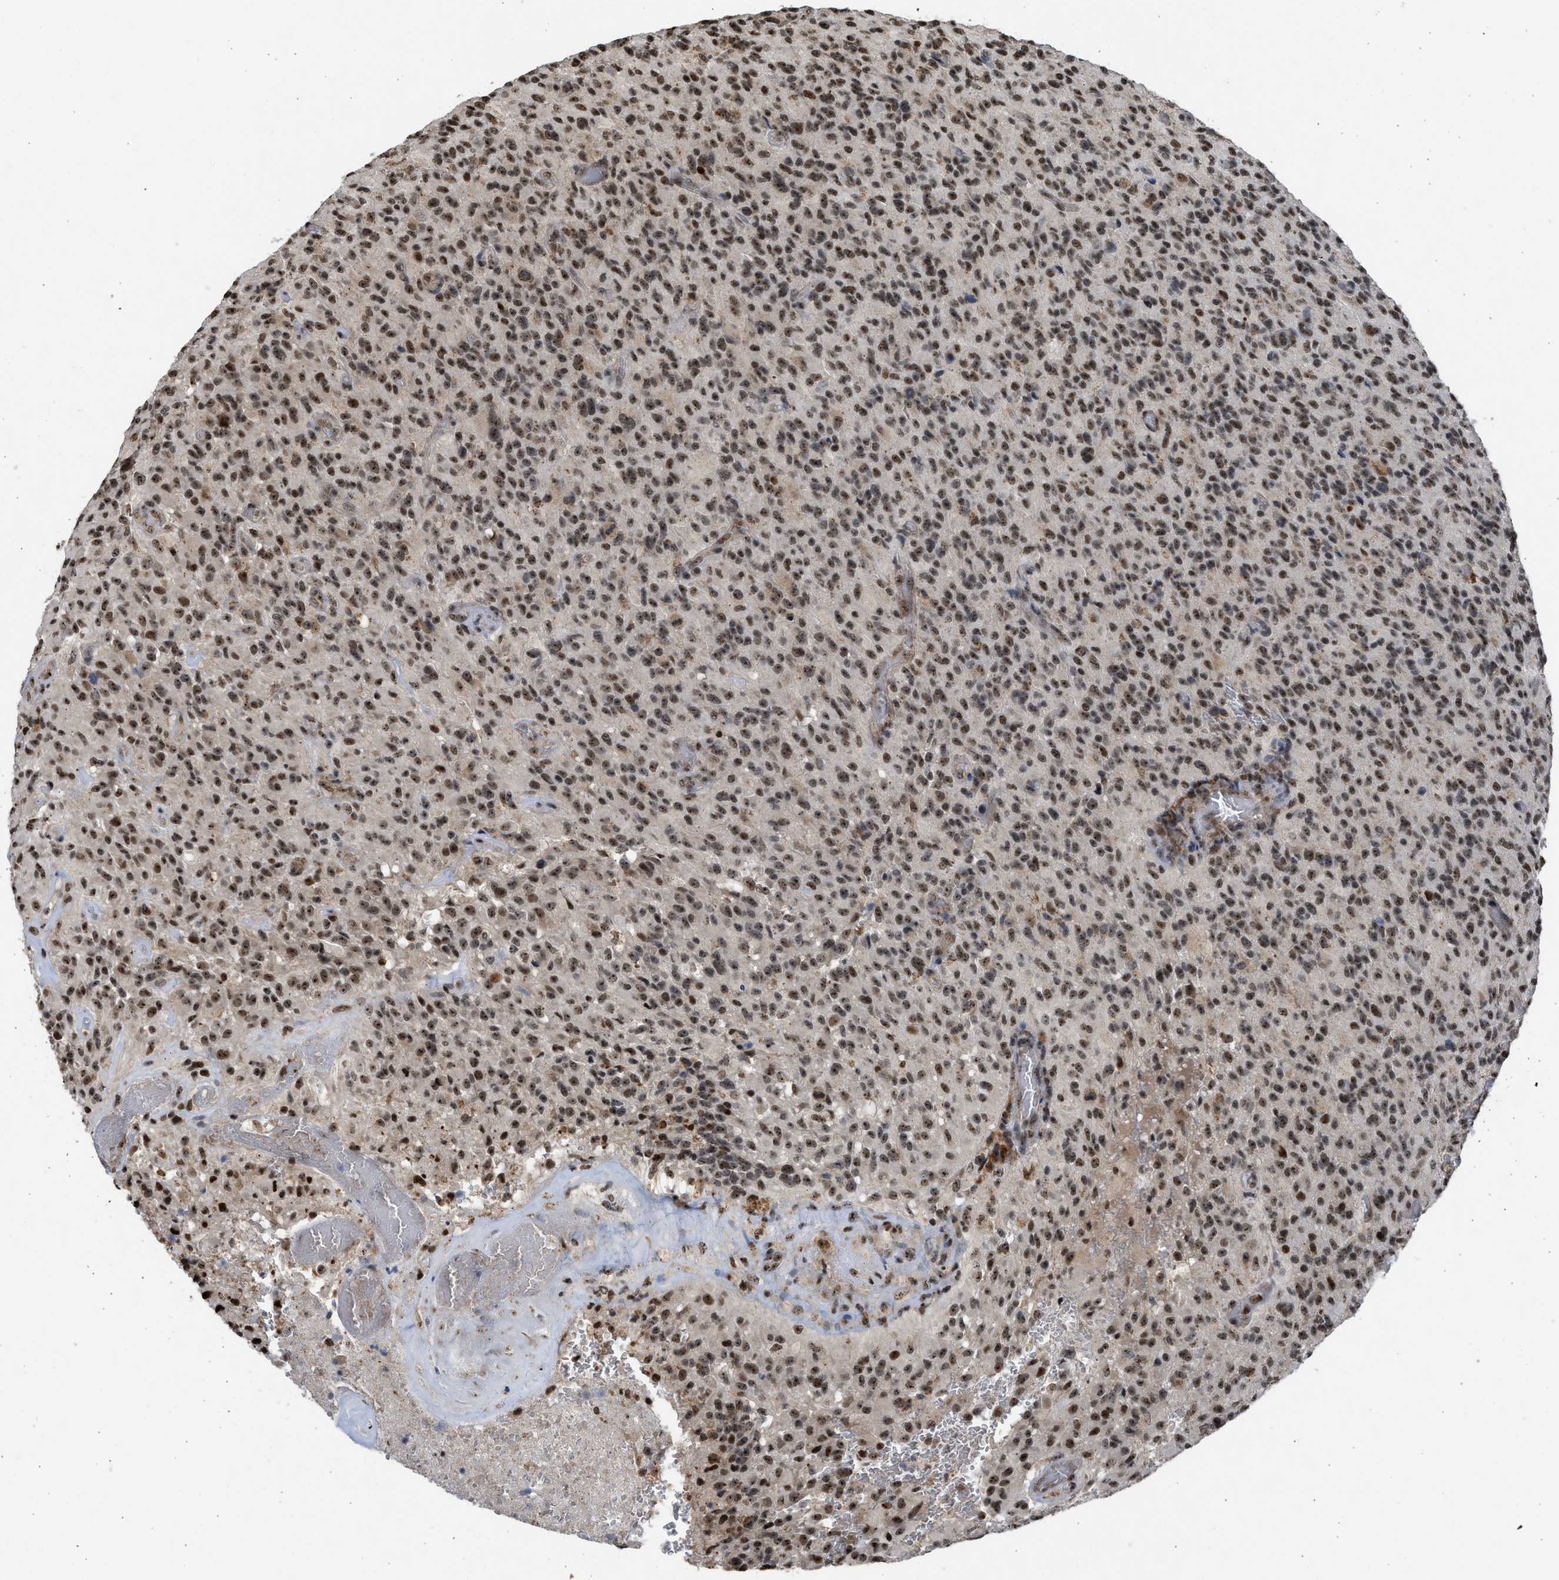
{"staining": {"intensity": "moderate", "quantity": ">75%", "location": "nuclear"}, "tissue": "glioma", "cell_type": "Tumor cells", "image_type": "cancer", "snomed": [{"axis": "morphology", "description": "Glioma, malignant, High grade"}, {"axis": "topography", "description": "Brain"}], "caption": "Malignant glioma (high-grade) stained with a brown dye shows moderate nuclear positive staining in about >75% of tumor cells.", "gene": "TFDP2", "patient": {"sex": "male", "age": 71}}